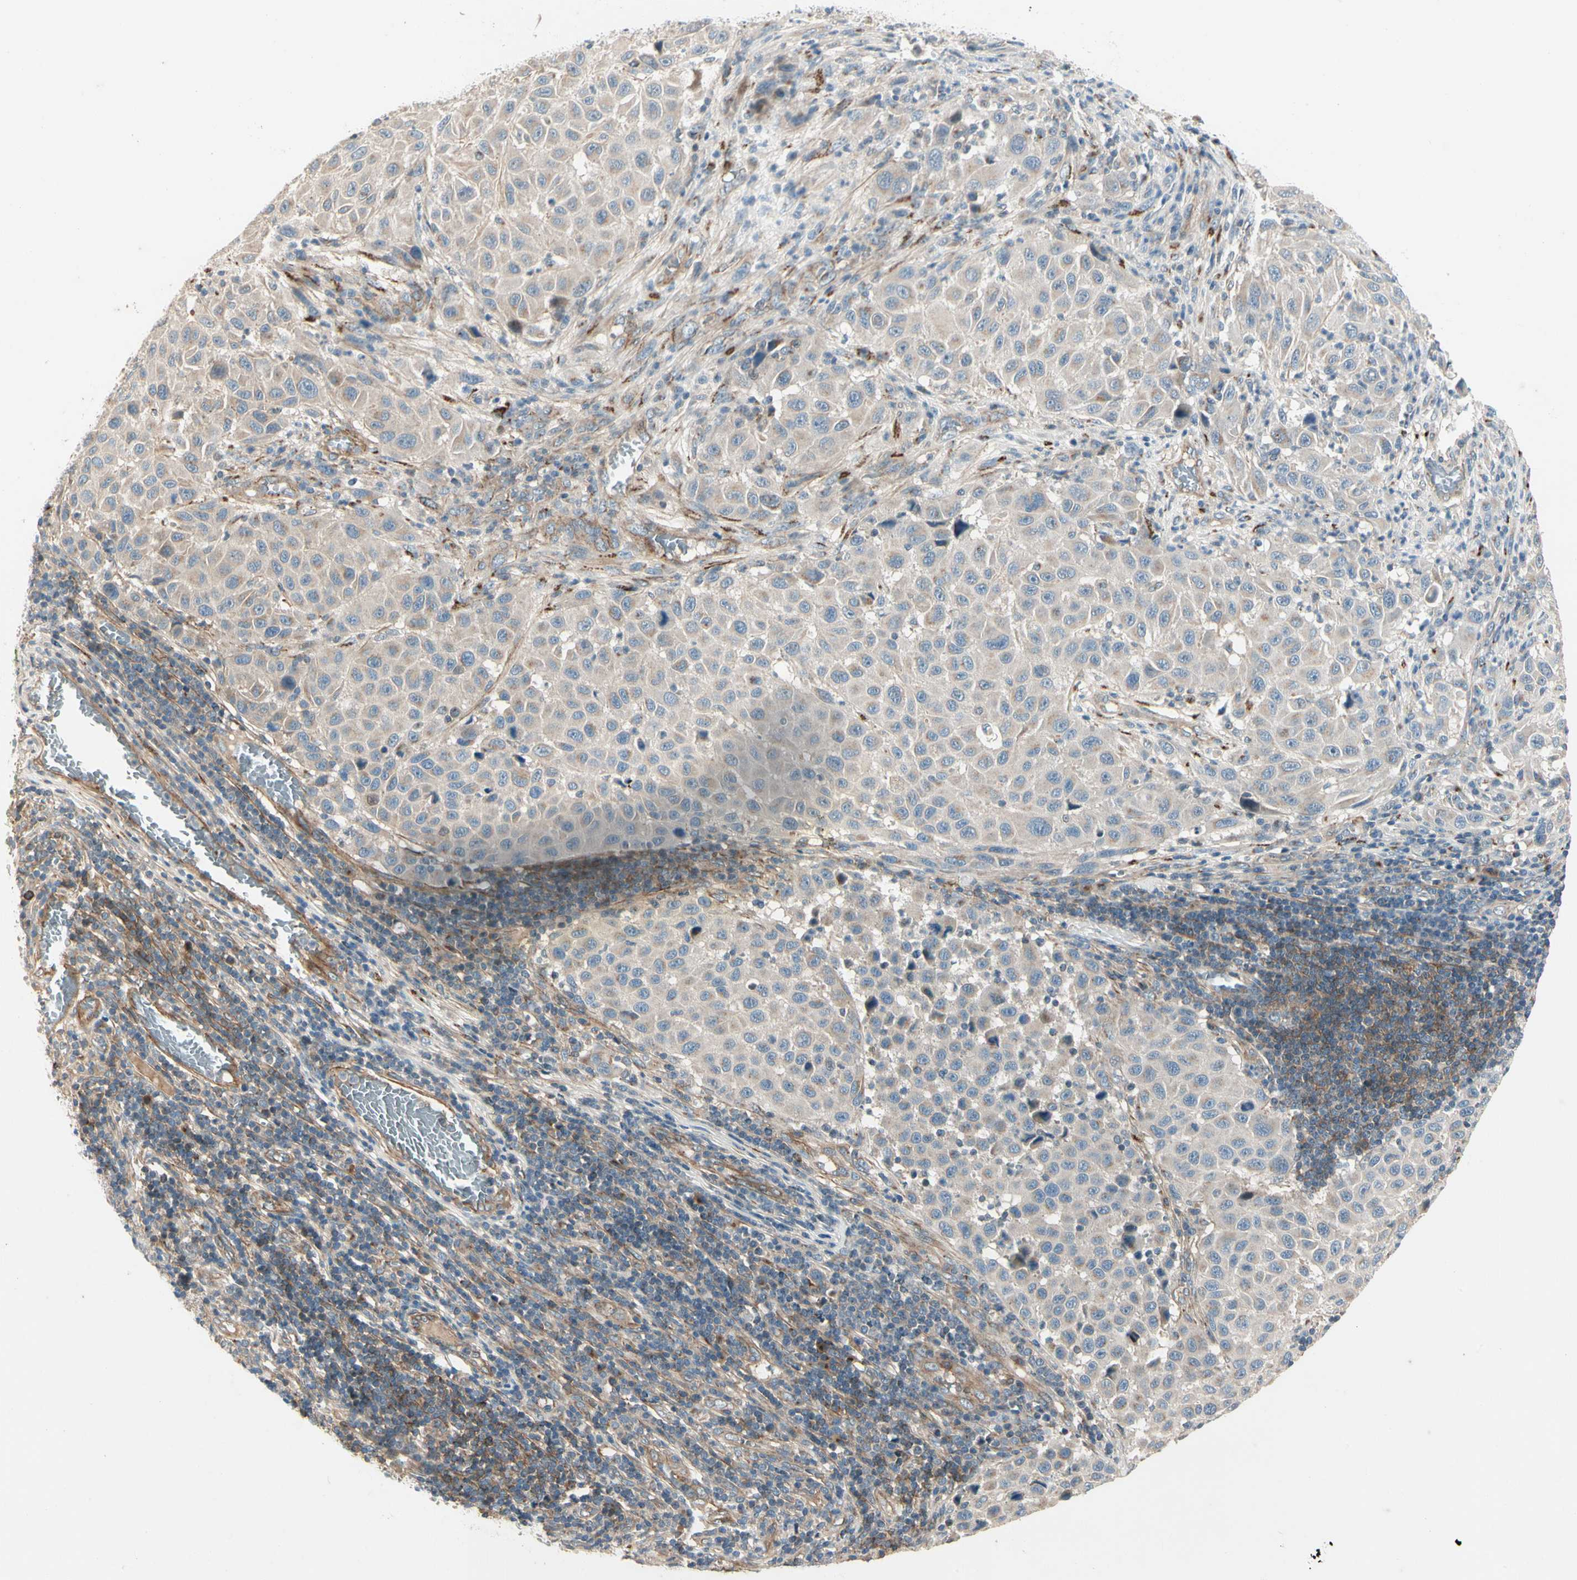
{"staining": {"intensity": "weak", "quantity": ">75%", "location": "cytoplasmic/membranous"}, "tissue": "melanoma", "cell_type": "Tumor cells", "image_type": "cancer", "snomed": [{"axis": "morphology", "description": "Malignant melanoma, Metastatic site"}, {"axis": "topography", "description": "Lymph node"}], "caption": "Human malignant melanoma (metastatic site) stained with a brown dye shows weak cytoplasmic/membranous positive positivity in about >75% of tumor cells.", "gene": "ABCA3", "patient": {"sex": "male", "age": 61}}